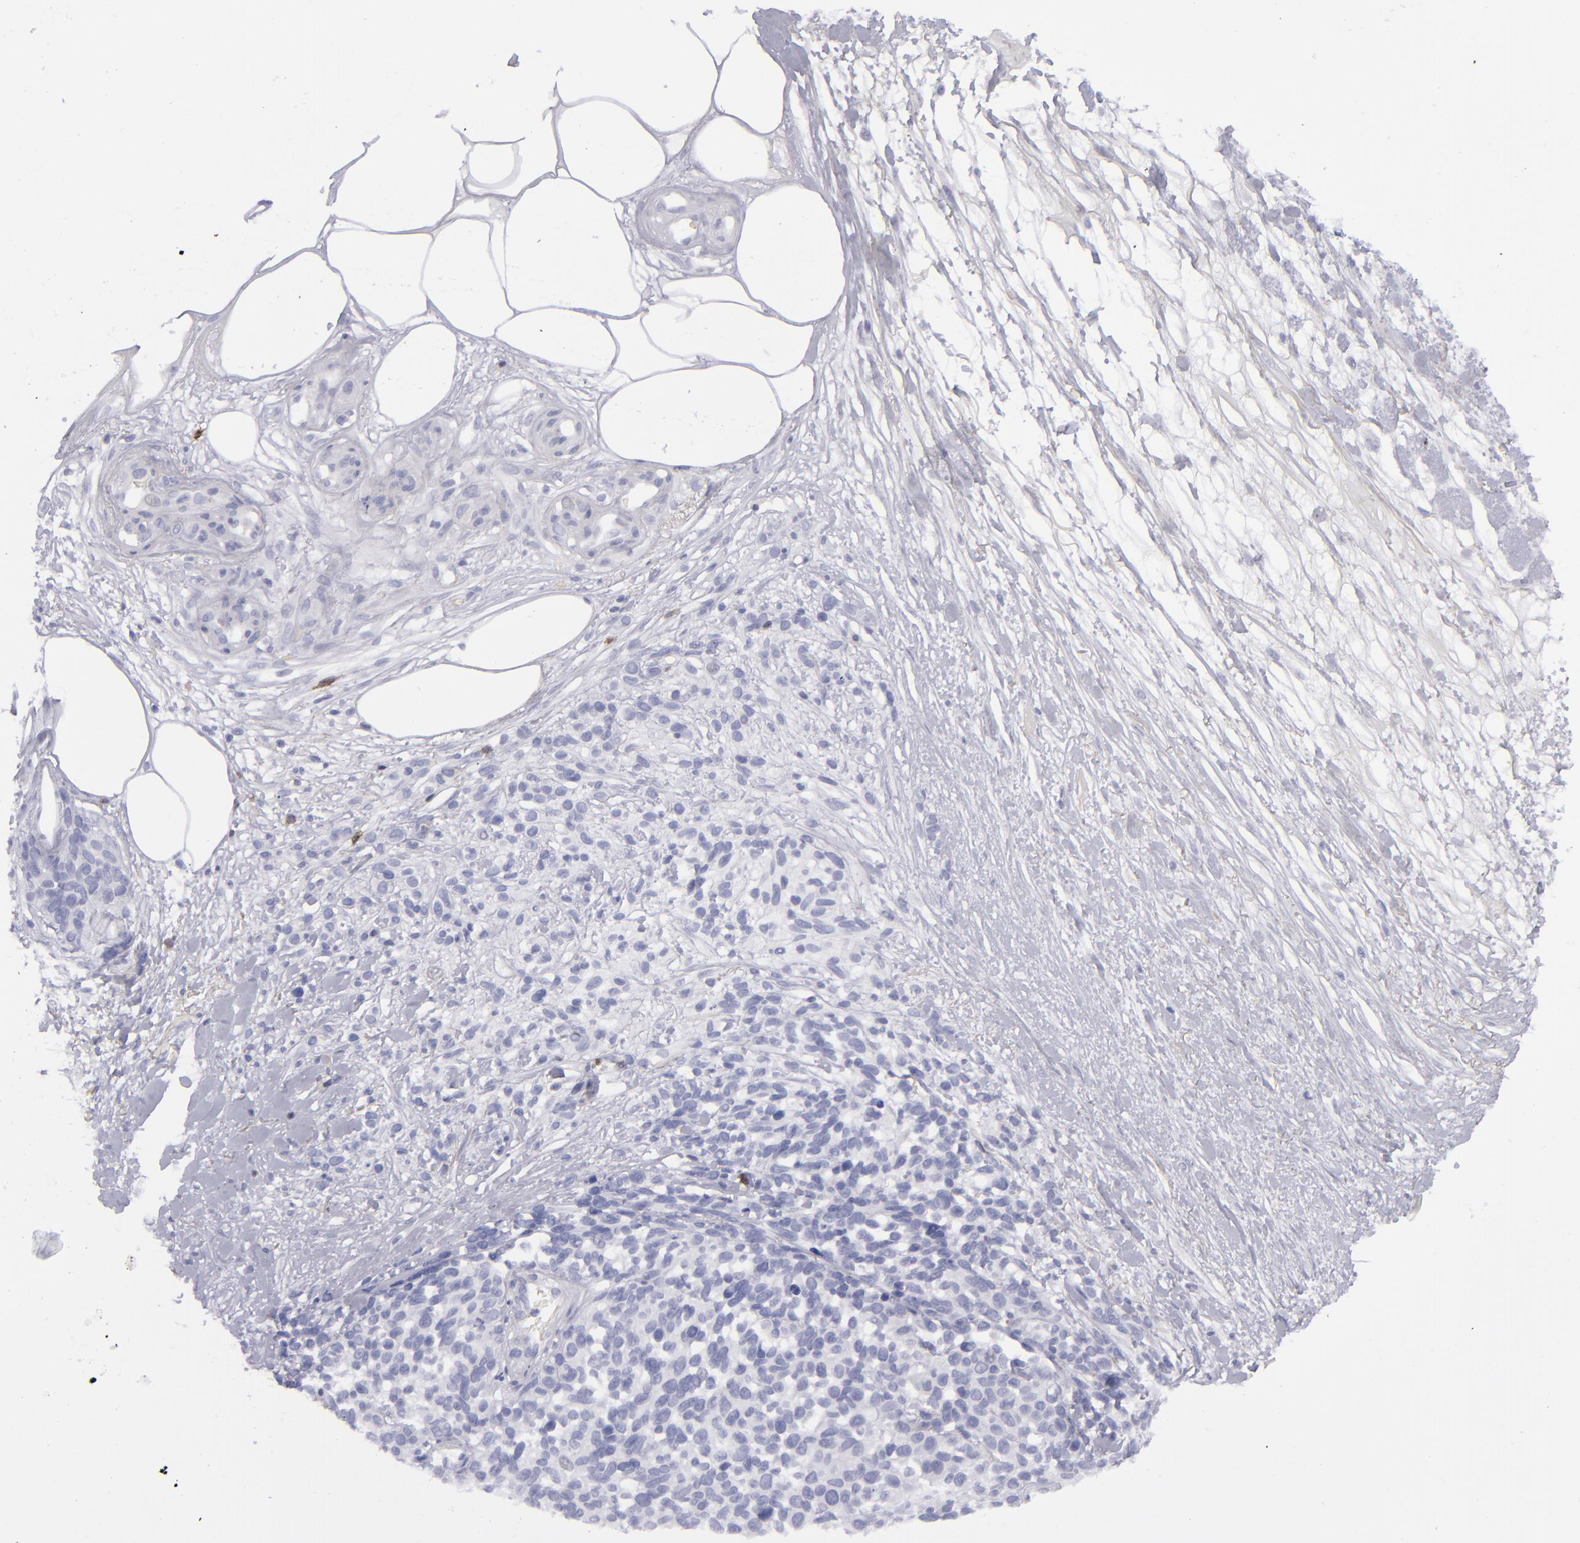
{"staining": {"intensity": "negative", "quantity": "none", "location": "none"}, "tissue": "melanoma", "cell_type": "Tumor cells", "image_type": "cancer", "snomed": [{"axis": "morphology", "description": "Malignant melanoma, NOS"}, {"axis": "topography", "description": "Skin"}], "caption": "The immunohistochemistry (IHC) image has no significant positivity in tumor cells of melanoma tissue. (Brightfield microscopy of DAB (3,3'-diaminobenzidine) IHC at high magnification).", "gene": "CD27", "patient": {"sex": "female", "age": 85}}